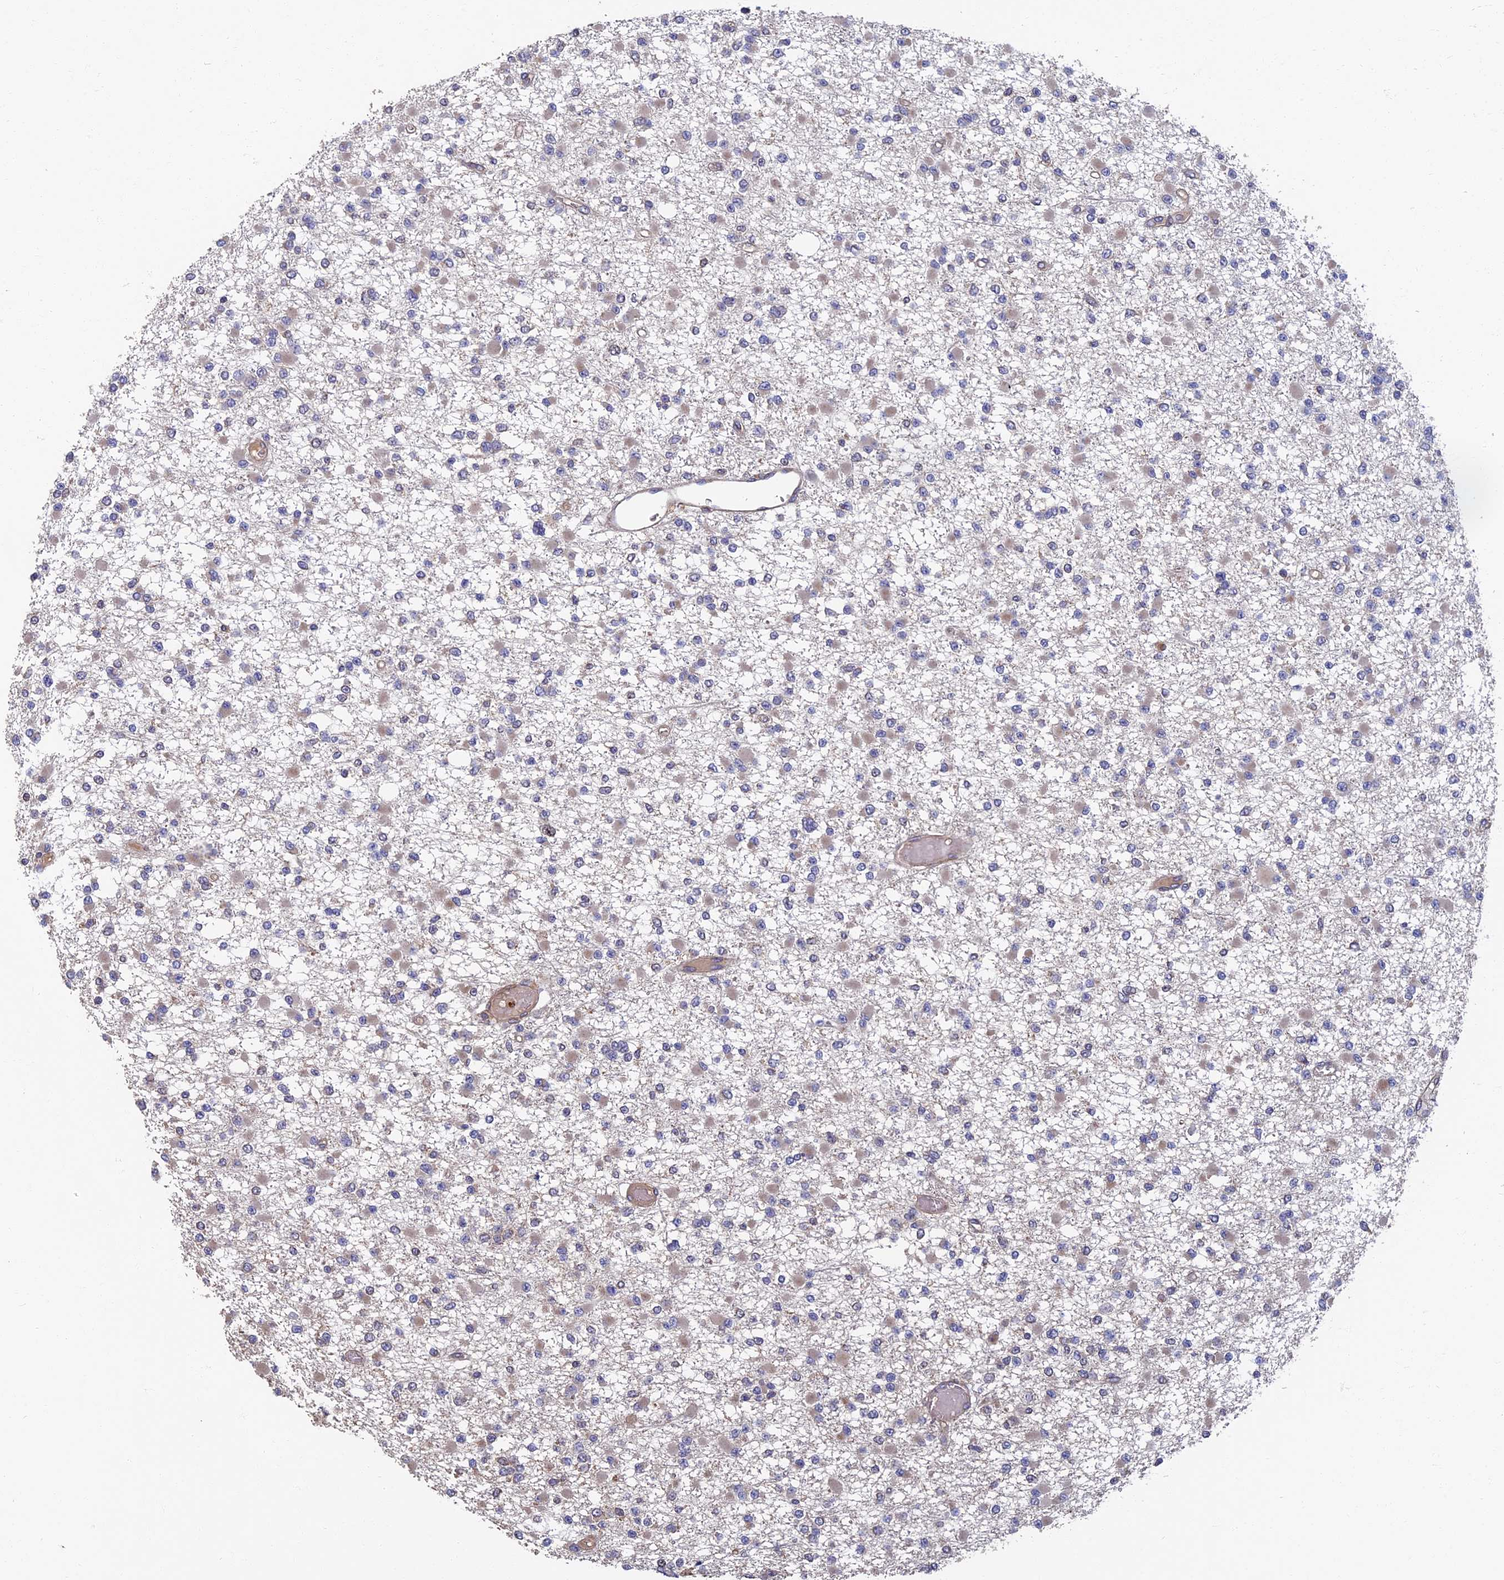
{"staining": {"intensity": "weak", "quantity": "<25%", "location": "cytoplasmic/membranous"}, "tissue": "glioma", "cell_type": "Tumor cells", "image_type": "cancer", "snomed": [{"axis": "morphology", "description": "Glioma, malignant, Low grade"}, {"axis": "topography", "description": "Brain"}], "caption": "Immunohistochemical staining of low-grade glioma (malignant) shows no significant positivity in tumor cells.", "gene": "TNK2", "patient": {"sex": "female", "age": 22}}